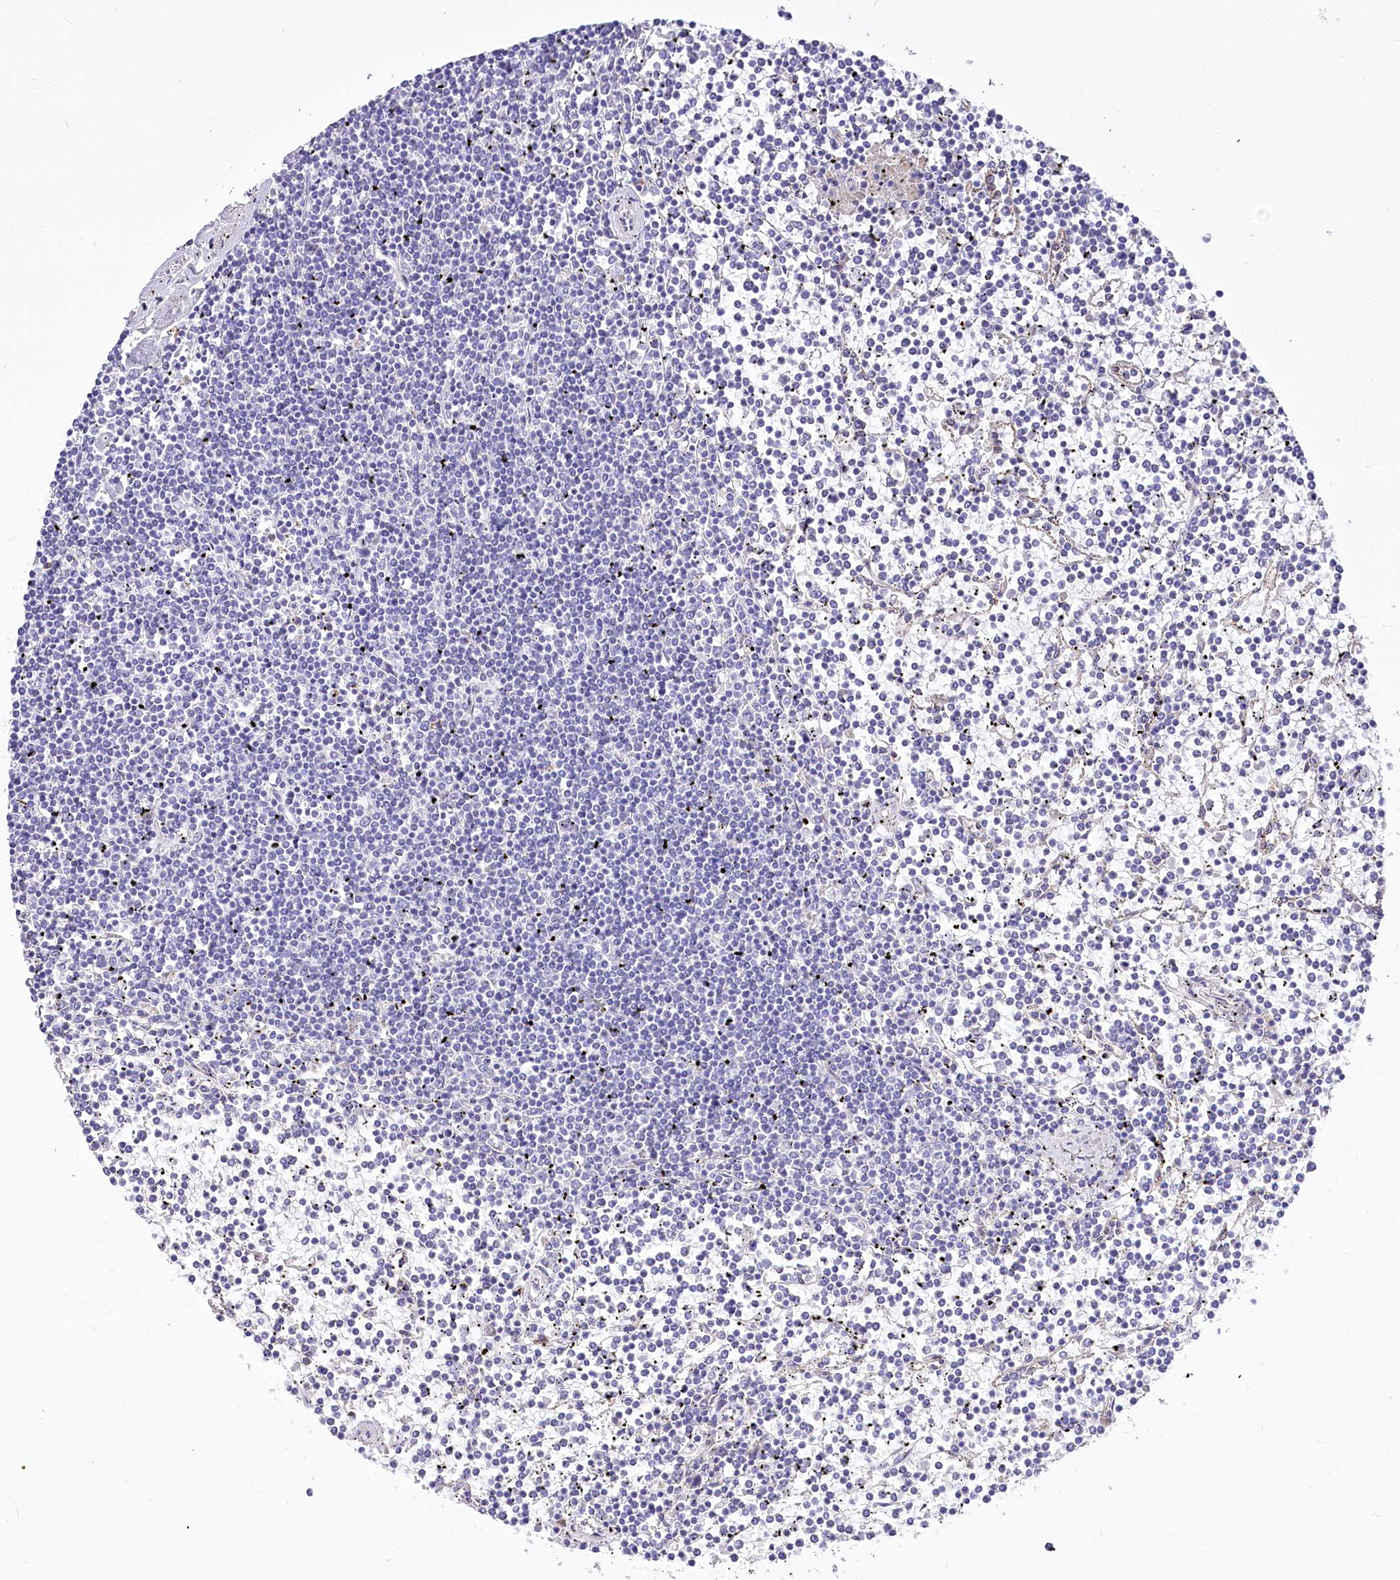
{"staining": {"intensity": "negative", "quantity": "none", "location": "none"}, "tissue": "lymphoma", "cell_type": "Tumor cells", "image_type": "cancer", "snomed": [{"axis": "morphology", "description": "Malignant lymphoma, non-Hodgkin's type, Low grade"}, {"axis": "topography", "description": "Spleen"}], "caption": "DAB immunohistochemical staining of malignant lymphoma, non-Hodgkin's type (low-grade) shows no significant expression in tumor cells.", "gene": "STT3B", "patient": {"sex": "female", "age": 19}}